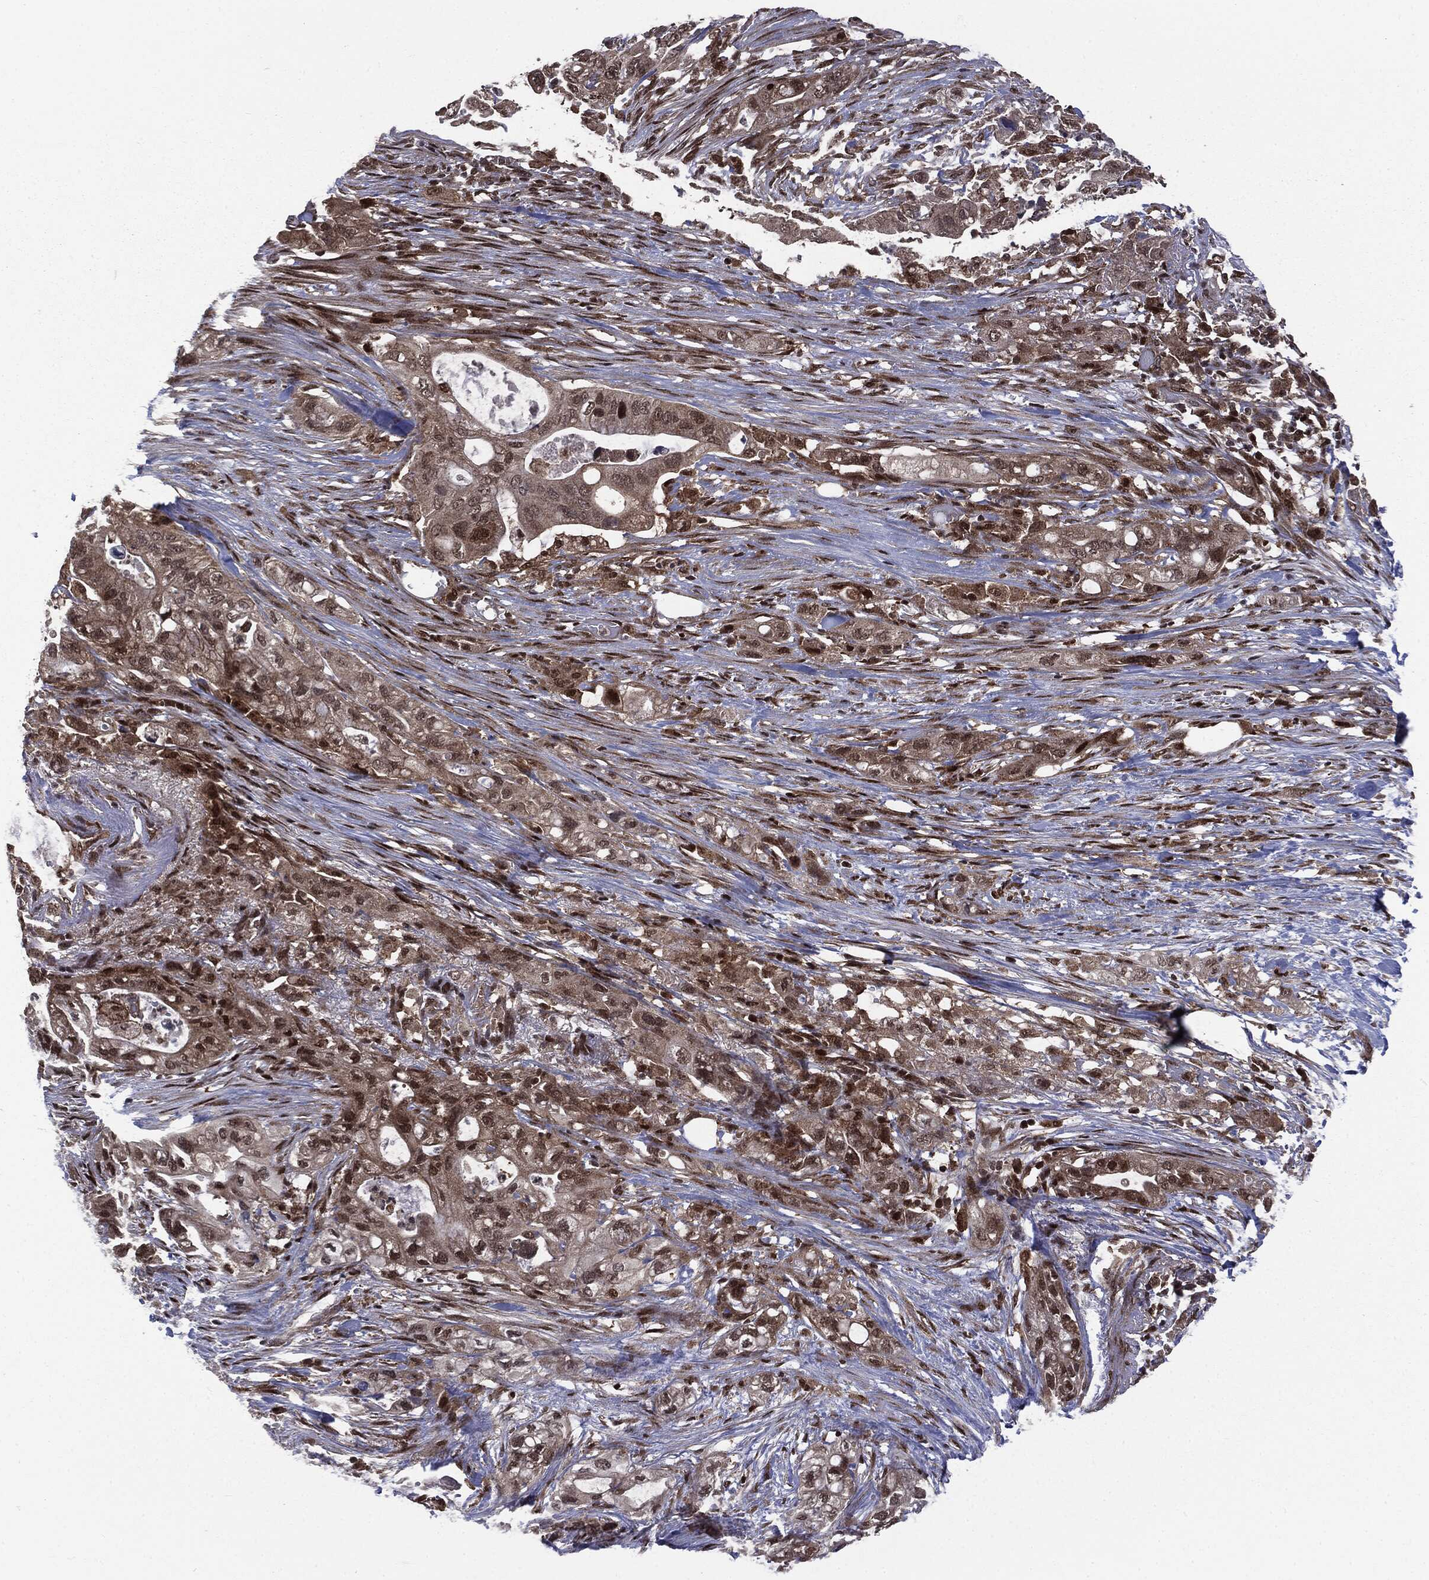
{"staining": {"intensity": "moderate", "quantity": ">75%", "location": "cytoplasmic/membranous,nuclear"}, "tissue": "pancreatic cancer", "cell_type": "Tumor cells", "image_type": "cancer", "snomed": [{"axis": "morphology", "description": "Adenocarcinoma, NOS"}, {"axis": "topography", "description": "Pancreas"}], "caption": "There is medium levels of moderate cytoplasmic/membranous and nuclear staining in tumor cells of pancreatic cancer (adenocarcinoma), as demonstrated by immunohistochemical staining (brown color).", "gene": "PTPA", "patient": {"sex": "female", "age": 72}}